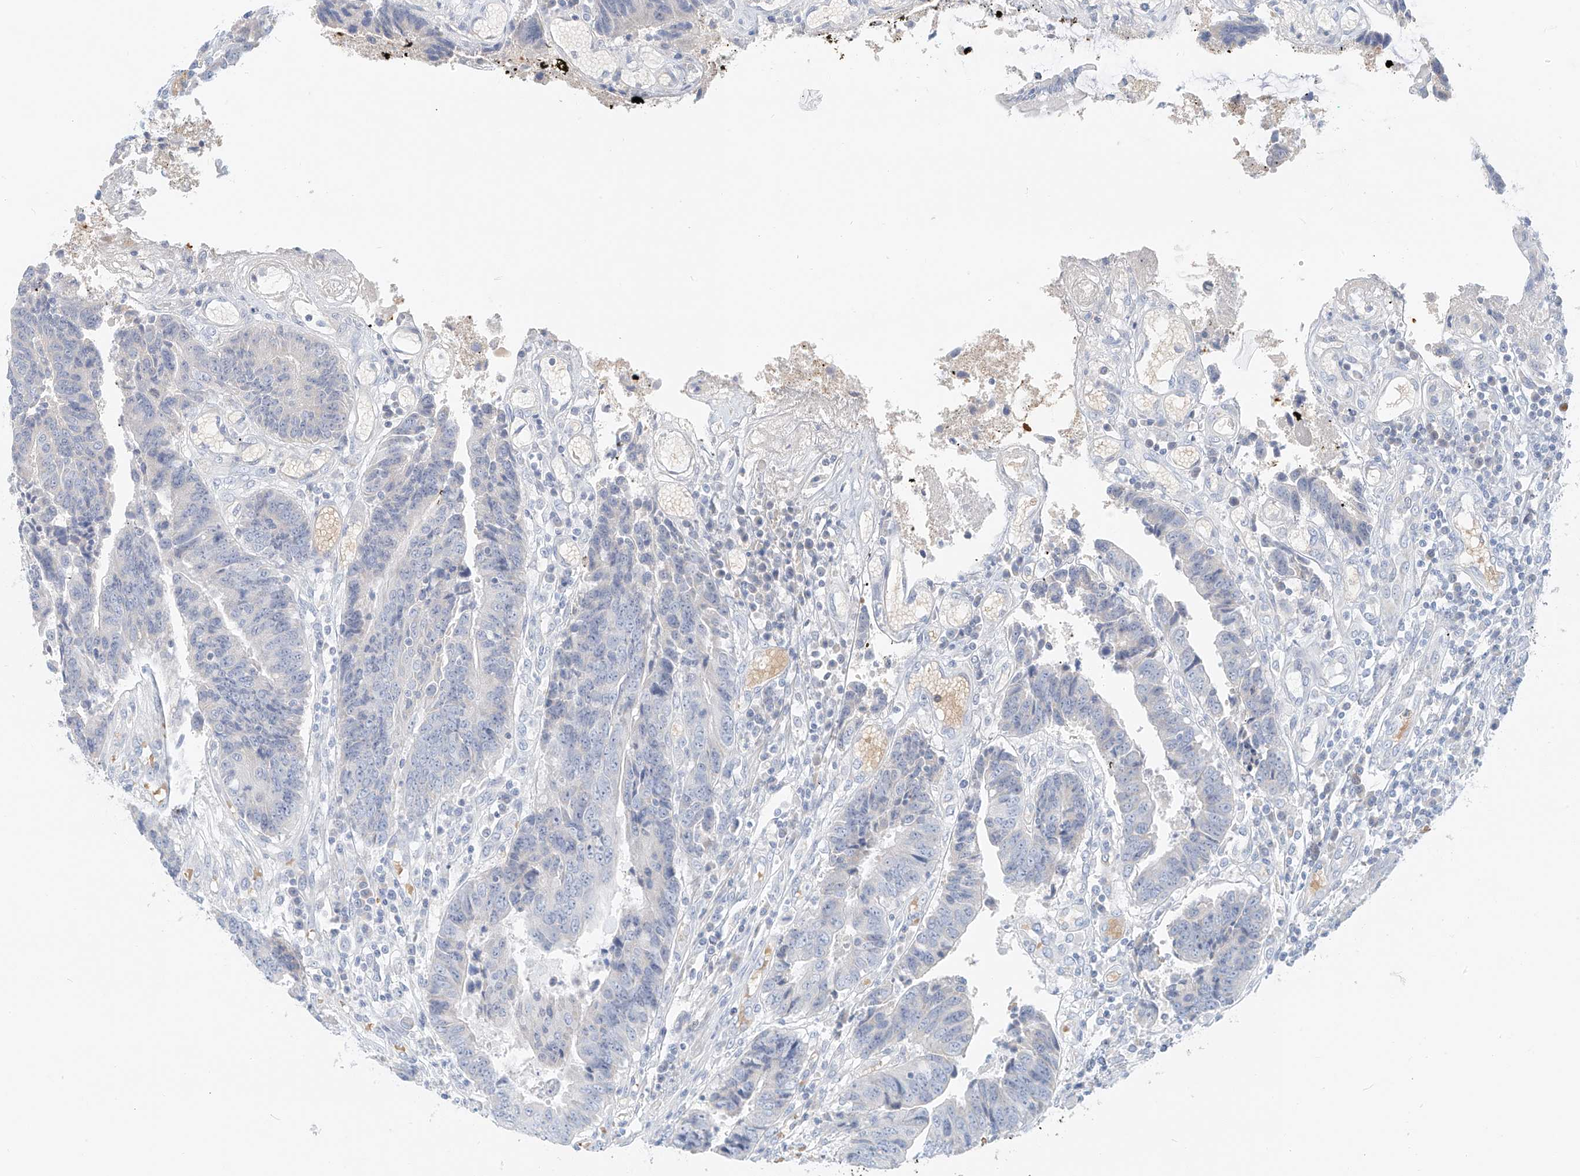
{"staining": {"intensity": "negative", "quantity": "none", "location": "none"}, "tissue": "colorectal cancer", "cell_type": "Tumor cells", "image_type": "cancer", "snomed": [{"axis": "morphology", "description": "Adenocarcinoma, NOS"}, {"axis": "topography", "description": "Rectum"}], "caption": "The immunohistochemistry image has no significant positivity in tumor cells of adenocarcinoma (colorectal) tissue.", "gene": "PGC", "patient": {"sex": "male", "age": 84}}